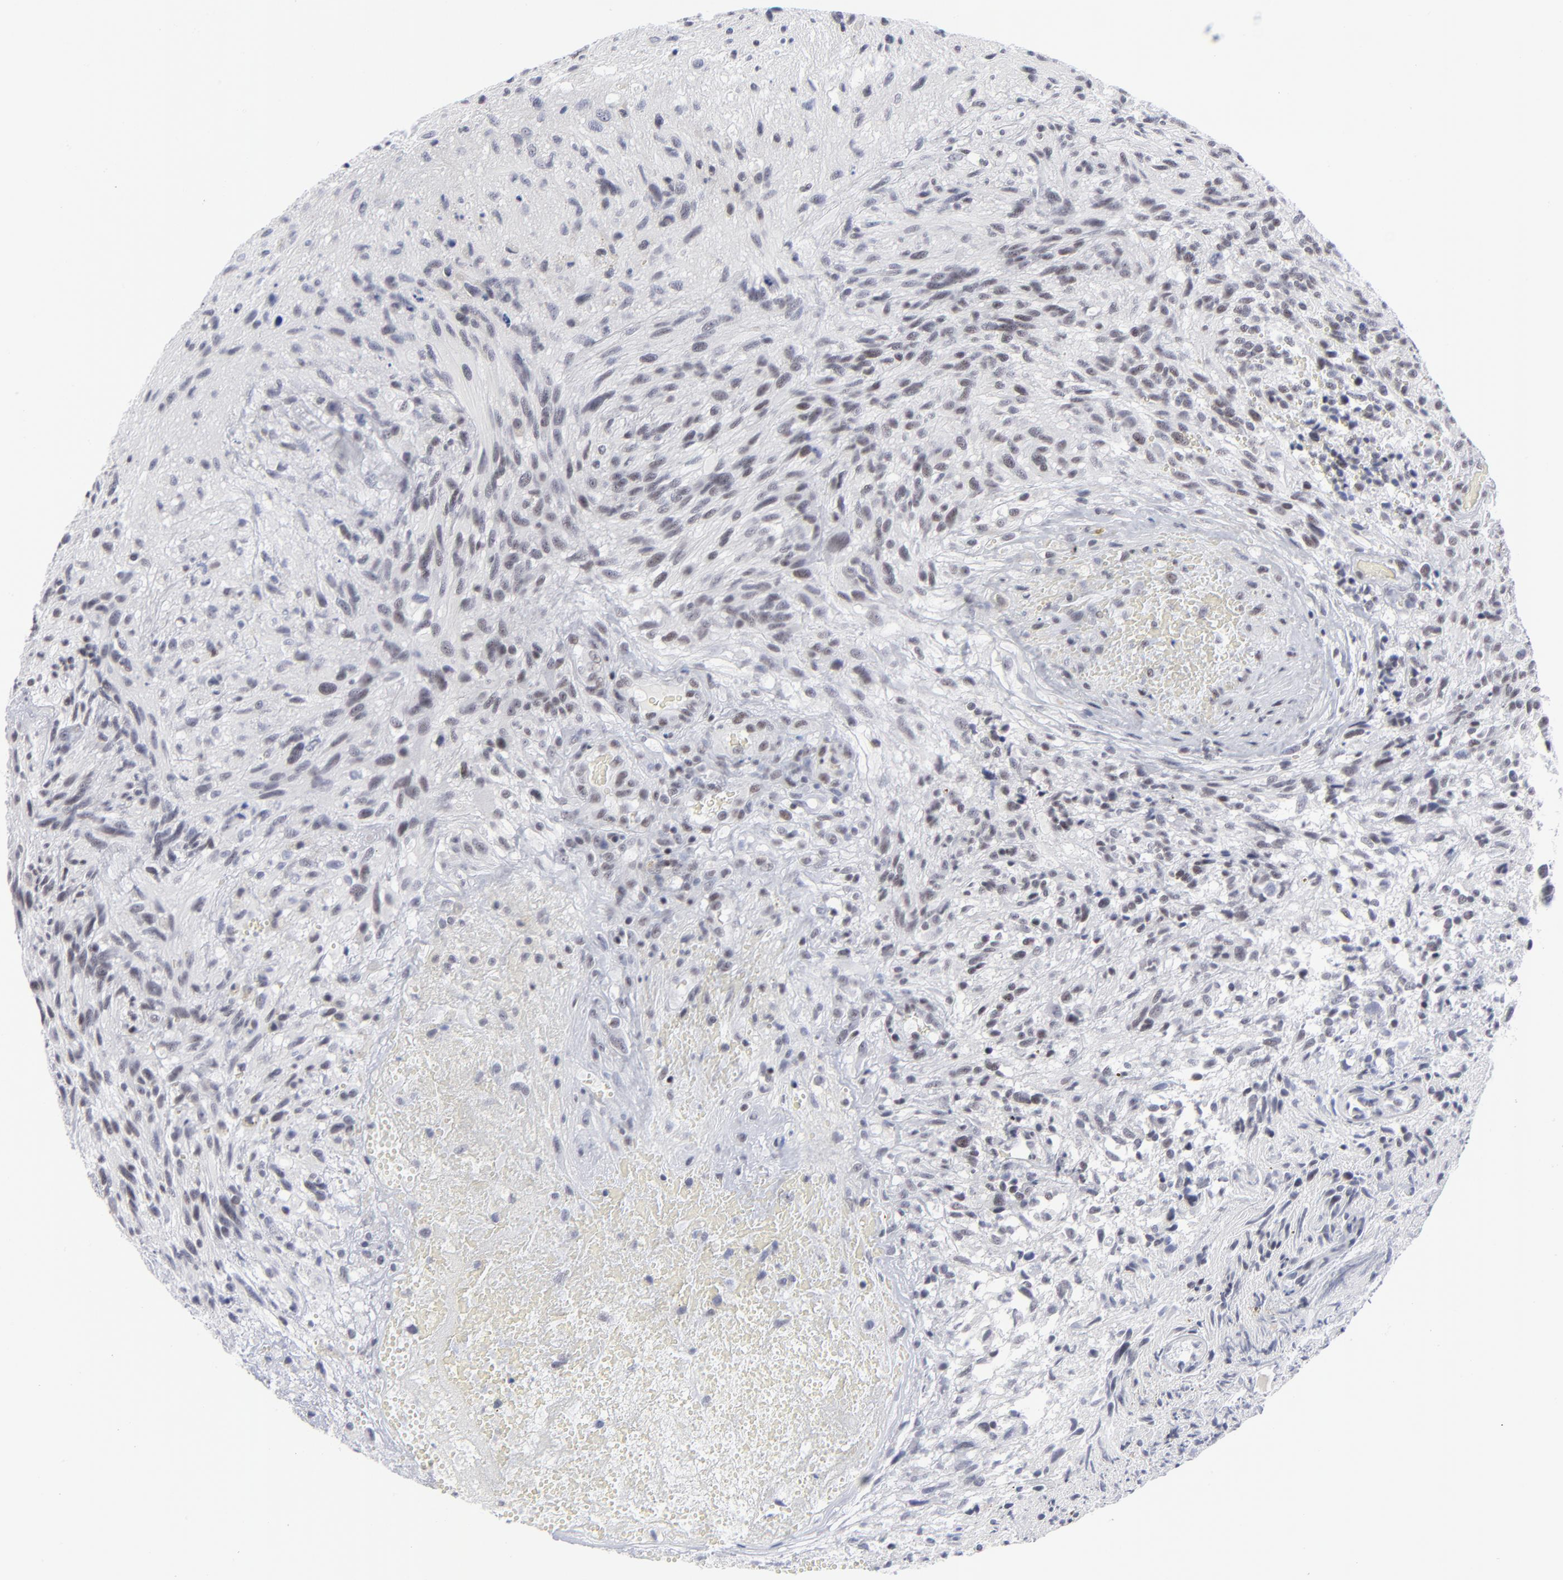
{"staining": {"intensity": "weak", "quantity": "25%-75%", "location": "nuclear"}, "tissue": "glioma", "cell_type": "Tumor cells", "image_type": "cancer", "snomed": [{"axis": "morphology", "description": "Normal tissue, NOS"}, {"axis": "morphology", "description": "Glioma, malignant, High grade"}, {"axis": "topography", "description": "Cerebral cortex"}], "caption": "Glioma tissue demonstrates weak nuclear staining in approximately 25%-75% of tumor cells", "gene": "SP2", "patient": {"sex": "male", "age": 75}}